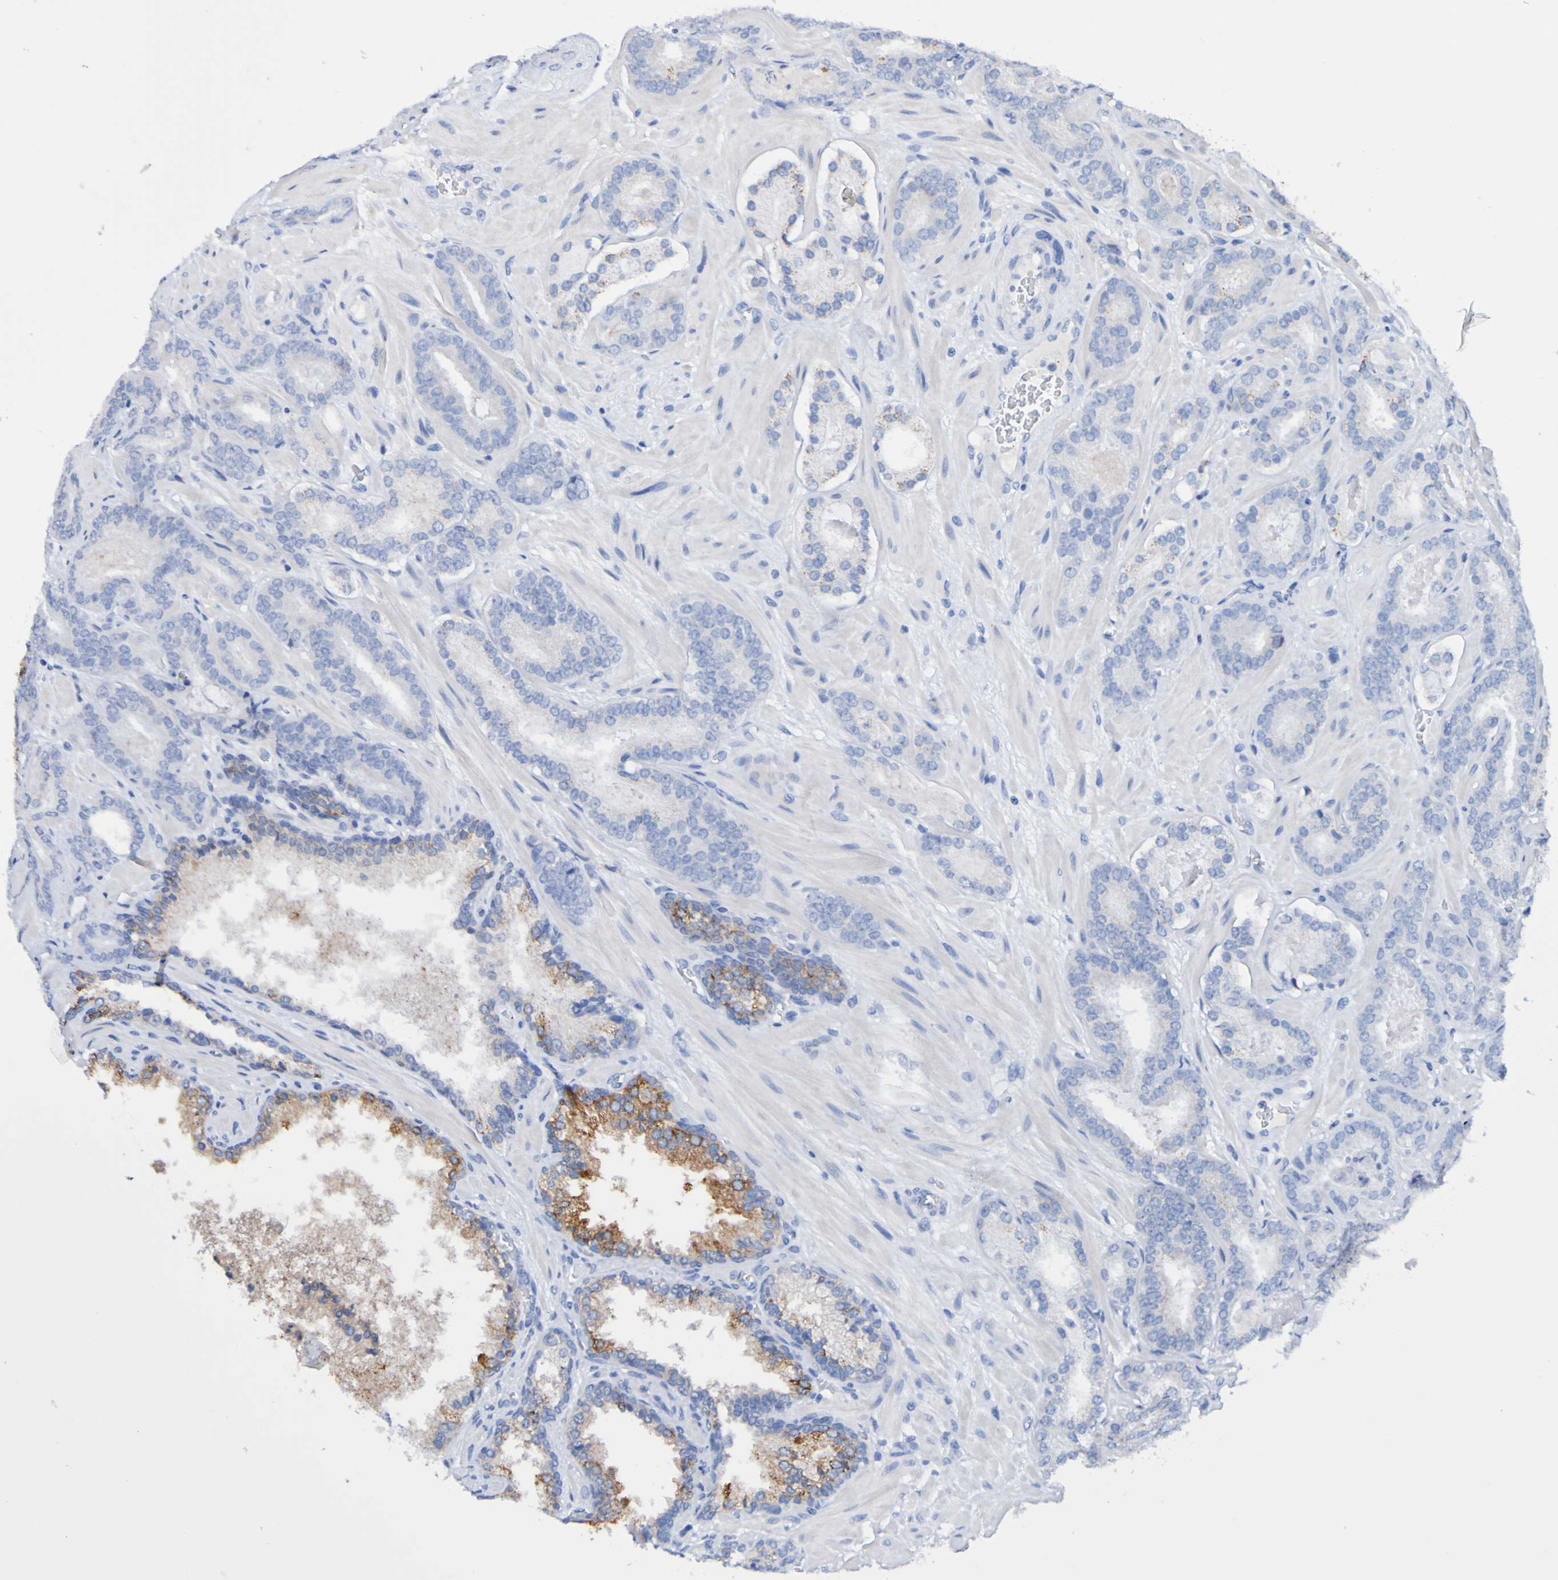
{"staining": {"intensity": "negative", "quantity": "none", "location": "none"}, "tissue": "prostate cancer", "cell_type": "Tumor cells", "image_type": "cancer", "snomed": [{"axis": "morphology", "description": "Adenocarcinoma, Low grade"}, {"axis": "topography", "description": "Prostate"}], "caption": "The histopathology image reveals no significant positivity in tumor cells of adenocarcinoma (low-grade) (prostate).", "gene": "ACVR1C", "patient": {"sex": "male", "age": 63}}